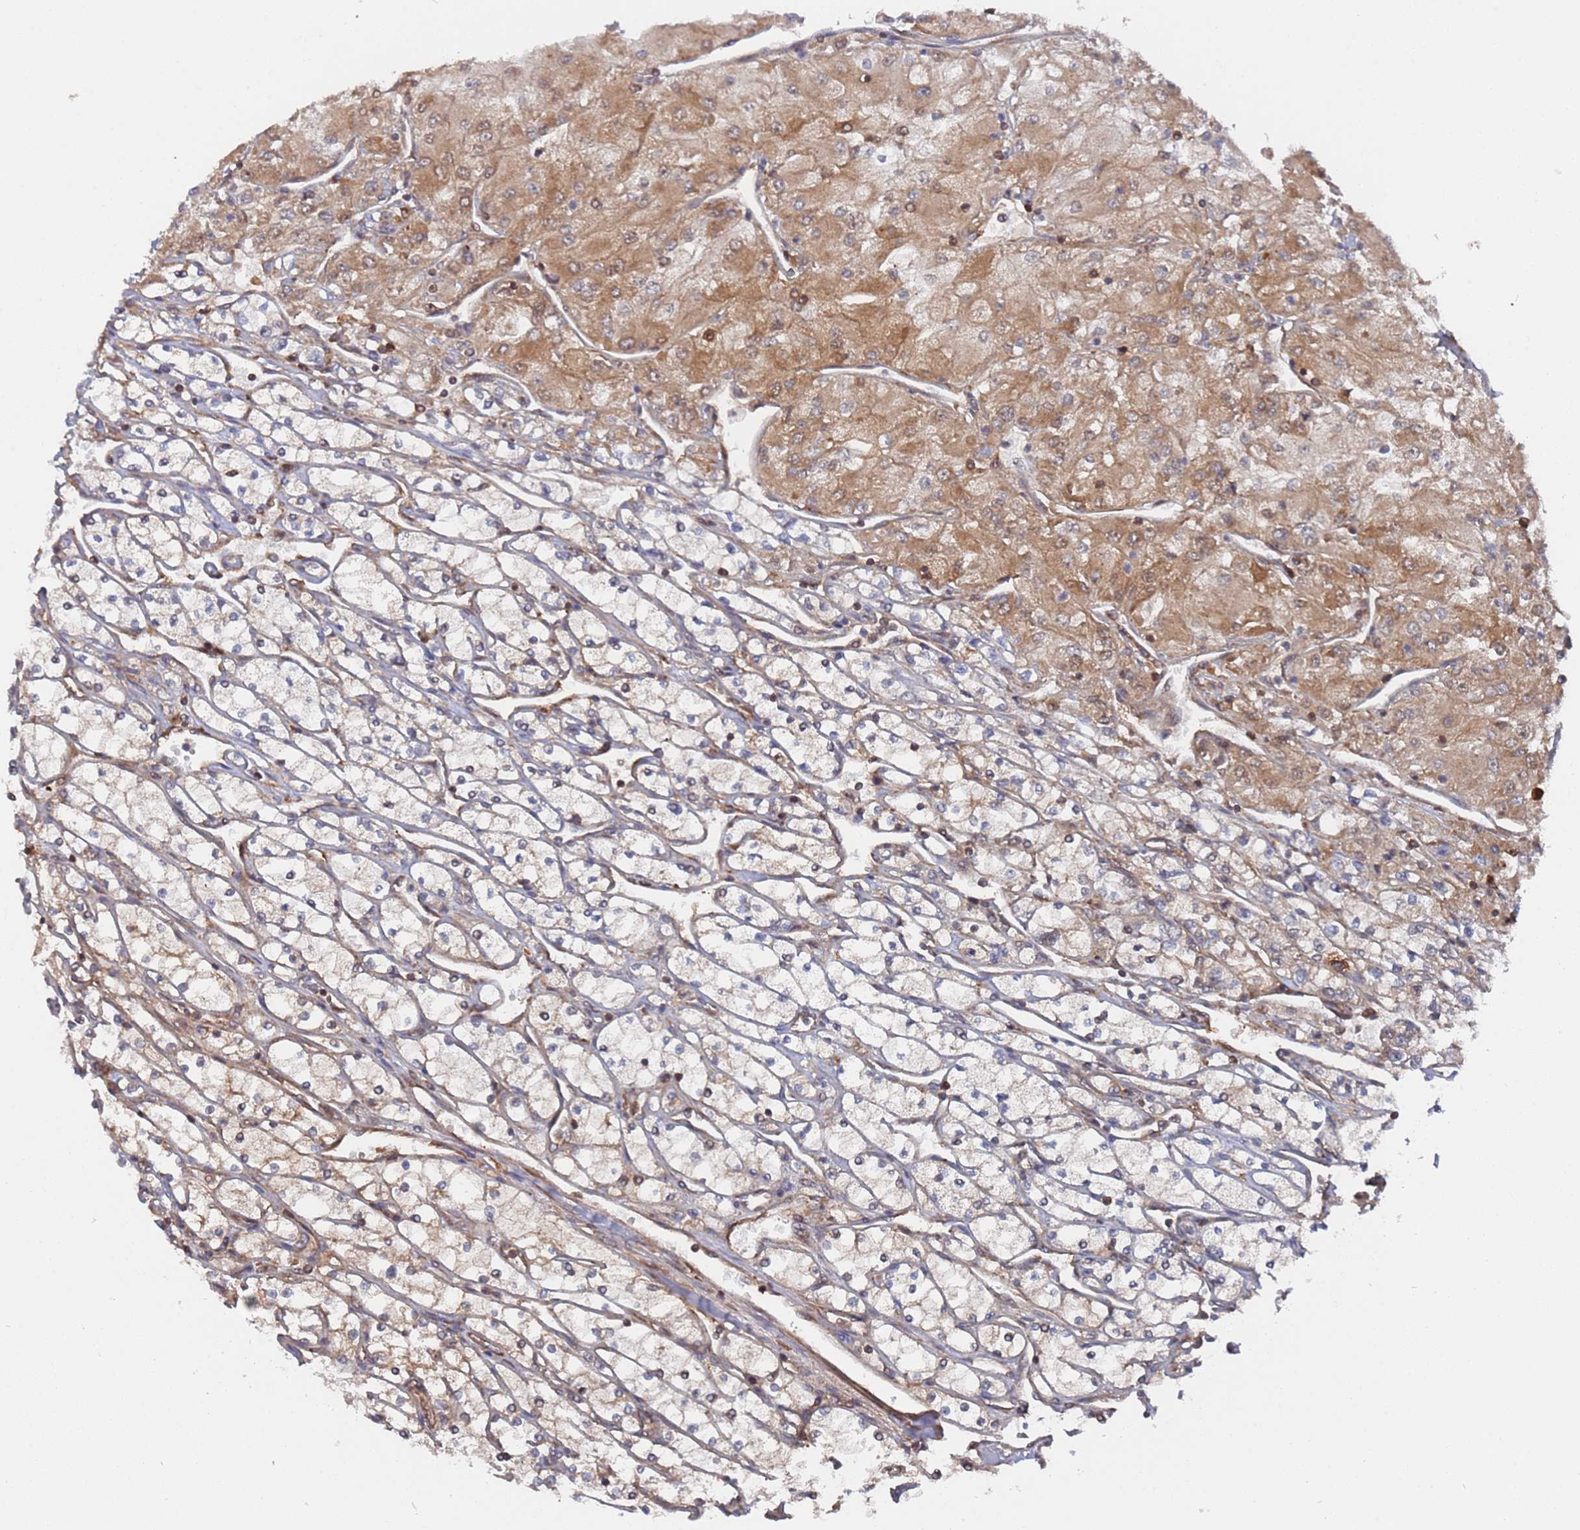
{"staining": {"intensity": "moderate", "quantity": "25%-75%", "location": "cytoplasmic/membranous"}, "tissue": "renal cancer", "cell_type": "Tumor cells", "image_type": "cancer", "snomed": [{"axis": "morphology", "description": "Adenocarcinoma, NOS"}, {"axis": "topography", "description": "Kidney"}], "caption": "This photomicrograph demonstrates immunohistochemistry (IHC) staining of human adenocarcinoma (renal), with medium moderate cytoplasmic/membranous expression in about 25%-75% of tumor cells.", "gene": "DDX60", "patient": {"sex": "male", "age": 80}}